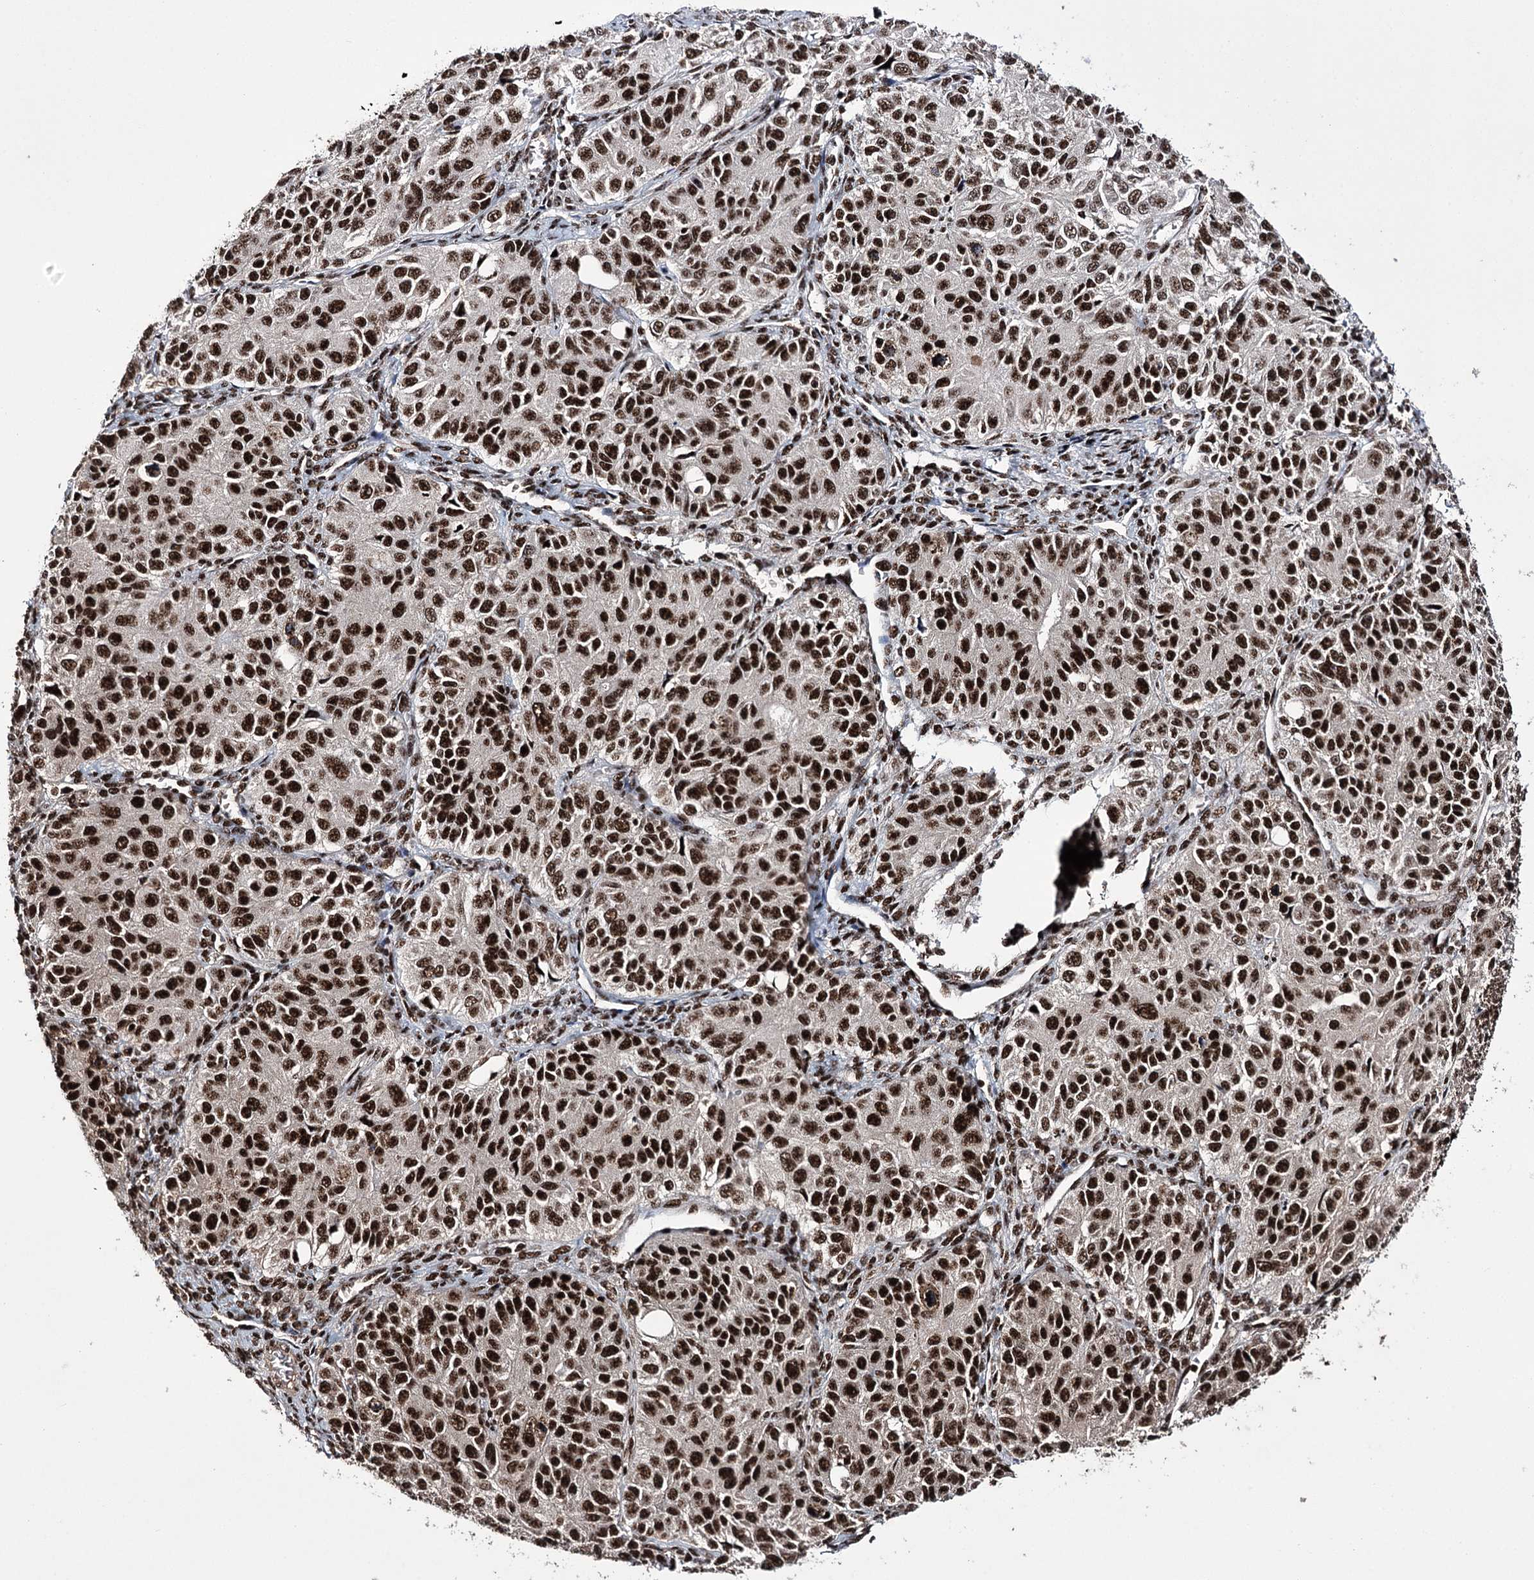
{"staining": {"intensity": "strong", "quantity": ">75%", "location": "nuclear"}, "tissue": "ovarian cancer", "cell_type": "Tumor cells", "image_type": "cancer", "snomed": [{"axis": "morphology", "description": "Carcinoma, endometroid"}, {"axis": "topography", "description": "Ovary"}], "caption": "Tumor cells demonstrate strong nuclear staining in approximately >75% of cells in ovarian cancer.", "gene": "PRPF40A", "patient": {"sex": "female", "age": 51}}